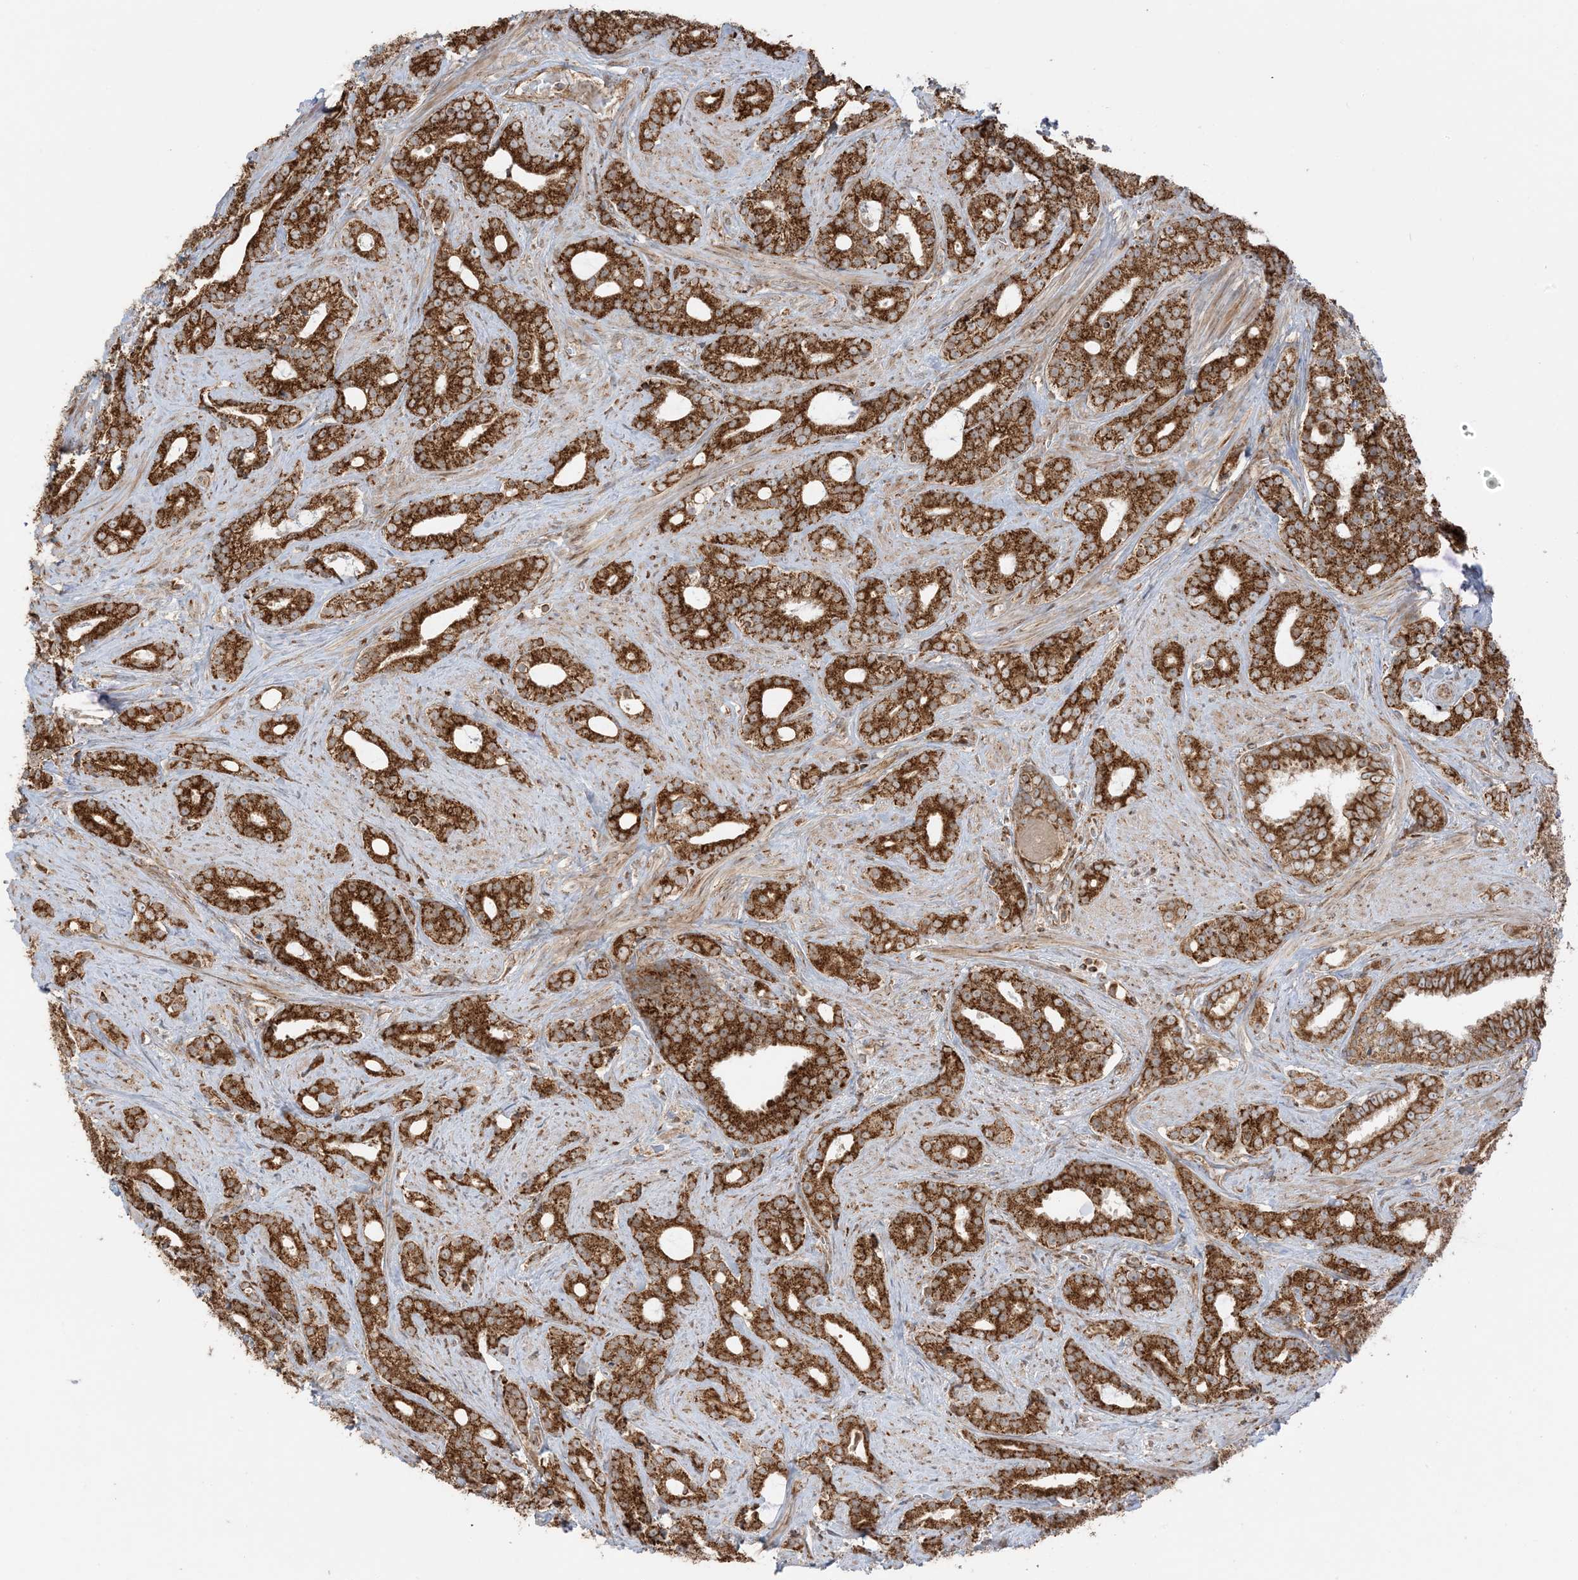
{"staining": {"intensity": "strong", "quantity": ">75%", "location": "cytoplasmic/membranous"}, "tissue": "prostate cancer", "cell_type": "Tumor cells", "image_type": "cancer", "snomed": [{"axis": "morphology", "description": "Adenocarcinoma, High grade"}, {"axis": "topography", "description": "Prostate and seminal vesicle, NOS"}], "caption": "This is an image of immunohistochemistry (IHC) staining of high-grade adenocarcinoma (prostate), which shows strong staining in the cytoplasmic/membranous of tumor cells.", "gene": "N4BP3", "patient": {"sex": "male", "age": 67}}